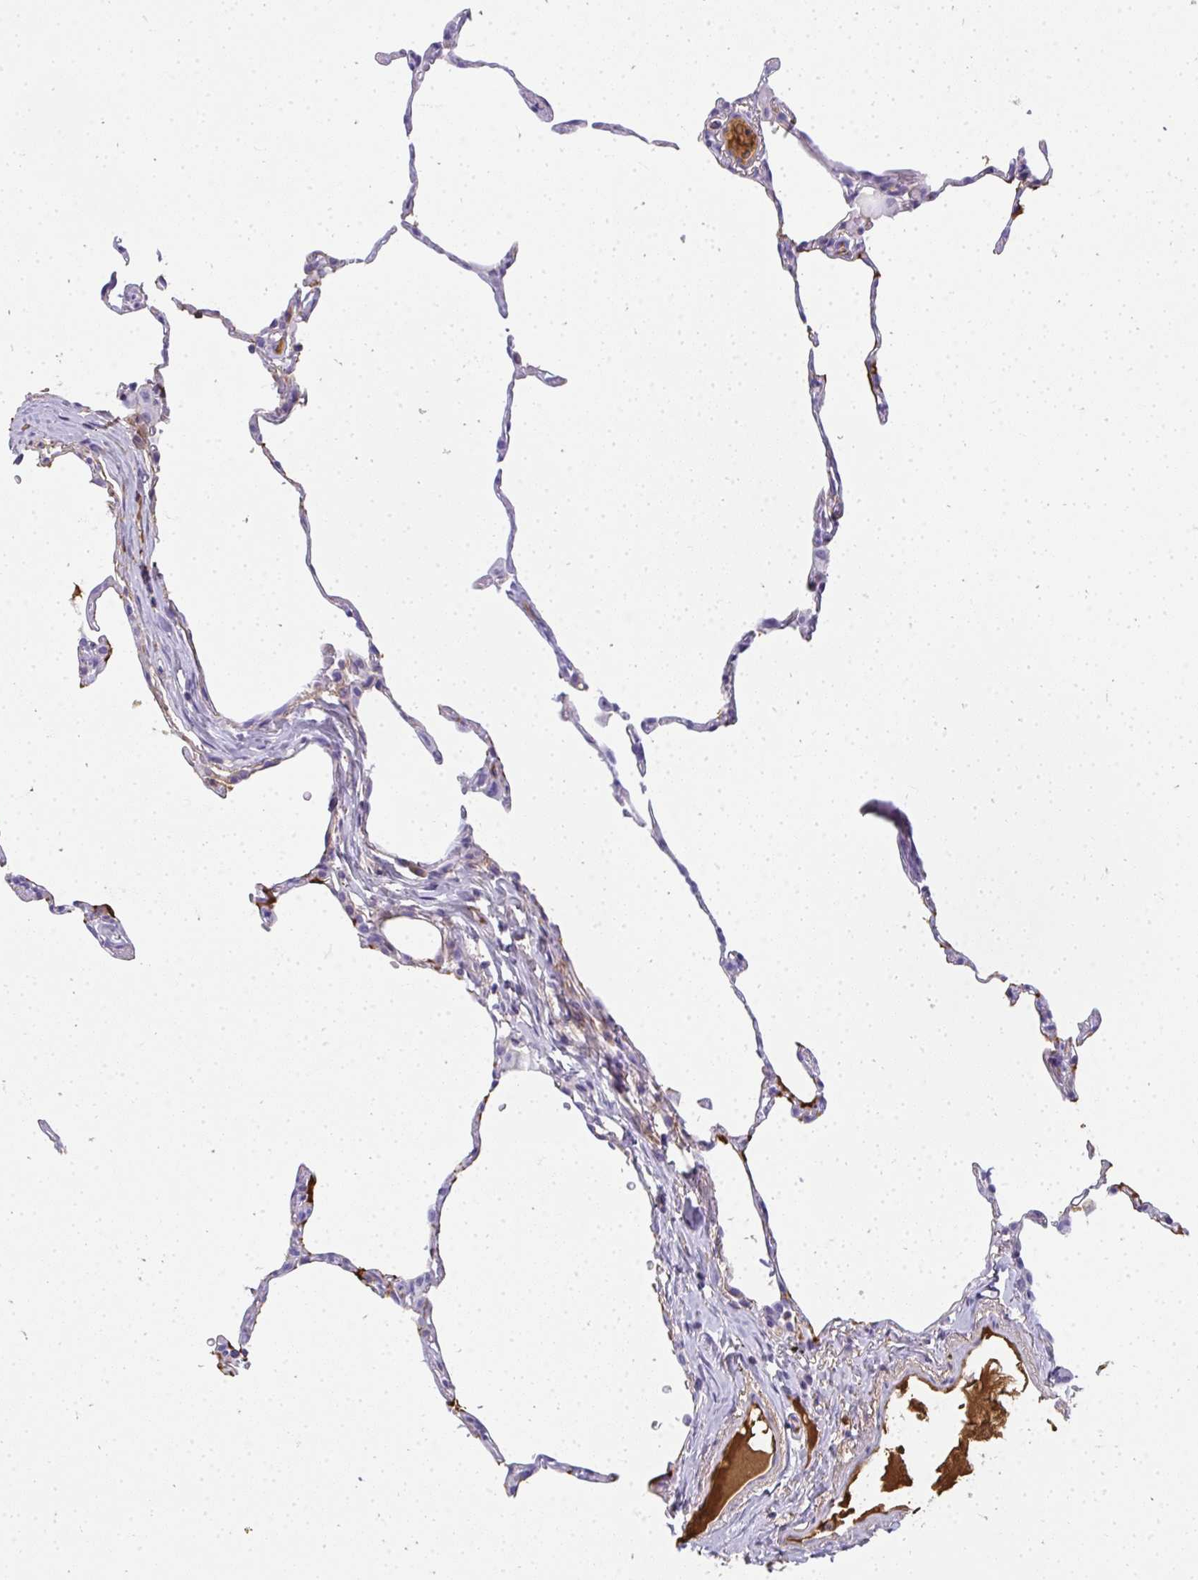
{"staining": {"intensity": "negative", "quantity": "none", "location": "none"}, "tissue": "lung", "cell_type": "Alveolar cells", "image_type": "normal", "snomed": [{"axis": "morphology", "description": "Normal tissue, NOS"}, {"axis": "topography", "description": "Lung"}], "caption": "Immunohistochemical staining of normal human lung displays no significant positivity in alveolar cells. (Stains: DAB IHC with hematoxylin counter stain, Microscopy: brightfield microscopy at high magnification).", "gene": "ZSWIM3", "patient": {"sex": "female", "age": 57}}